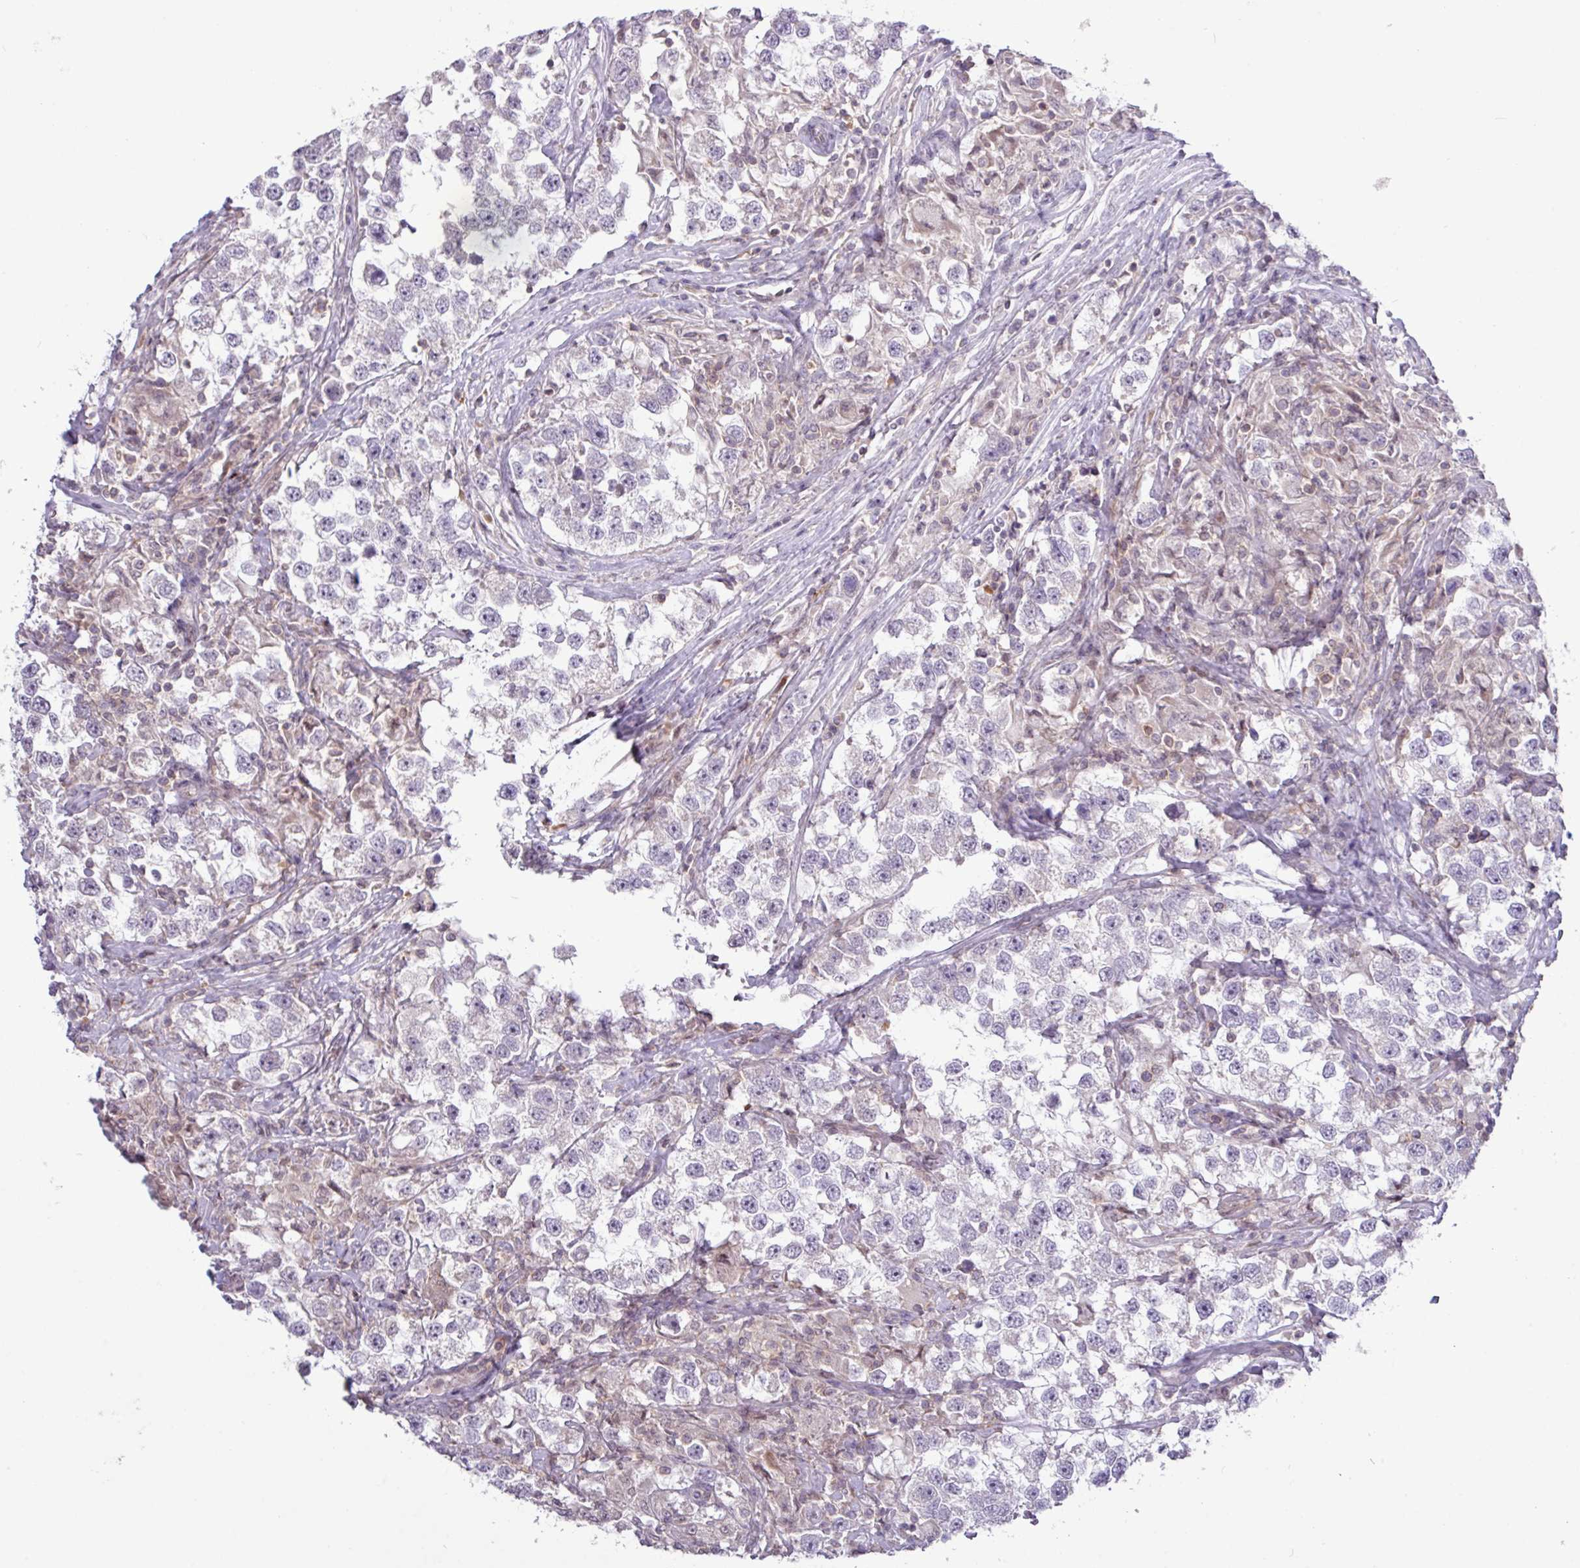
{"staining": {"intensity": "negative", "quantity": "none", "location": "none"}, "tissue": "testis cancer", "cell_type": "Tumor cells", "image_type": "cancer", "snomed": [{"axis": "morphology", "description": "Seminoma, NOS"}, {"axis": "topography", "description": "Testis"}], "caption": "Immunohistochemistry (IHC) of testis seminoma reveals no staining in tumor cells.", "gene": "RTL3", "patient": {"sex": "male", "age": 46}}